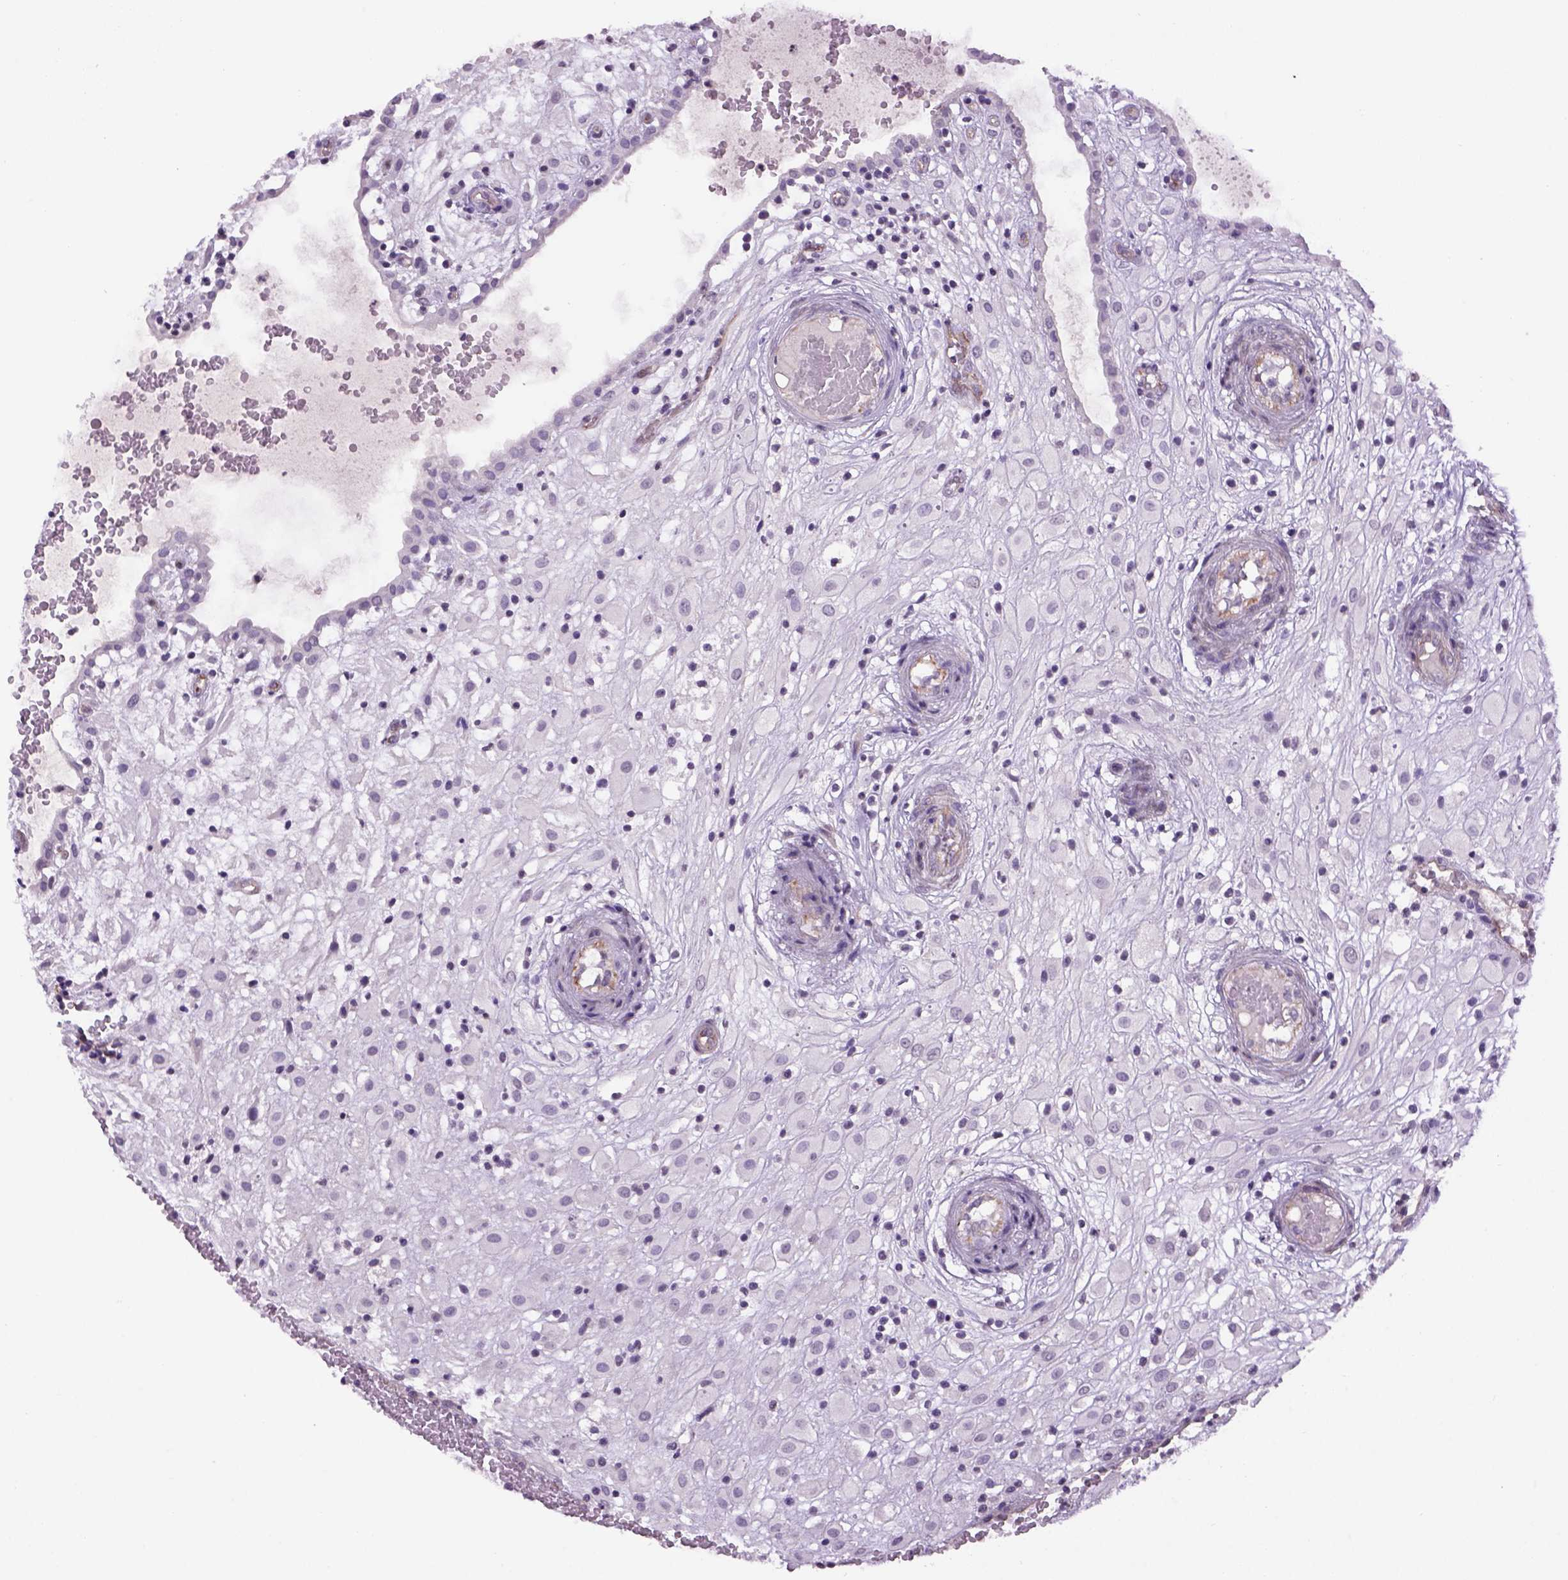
{"staining": {"intensity": "negative", "quantity": "none", "location": "none"}, "tissue": "placenta", "cell_type": "Decidual cells", "image_type": "normal", "snomed": [{"axis": "morphology", "description": "Normal tissue, NOS"}, {"axis": "topography", "description": "Placenta"}], "caption": "Immunohistochemistry of benign placenta exhibits no positivity in decidual cells.", "gene": "PRRT1", "patient": {"sex": "female", "age": 24}}